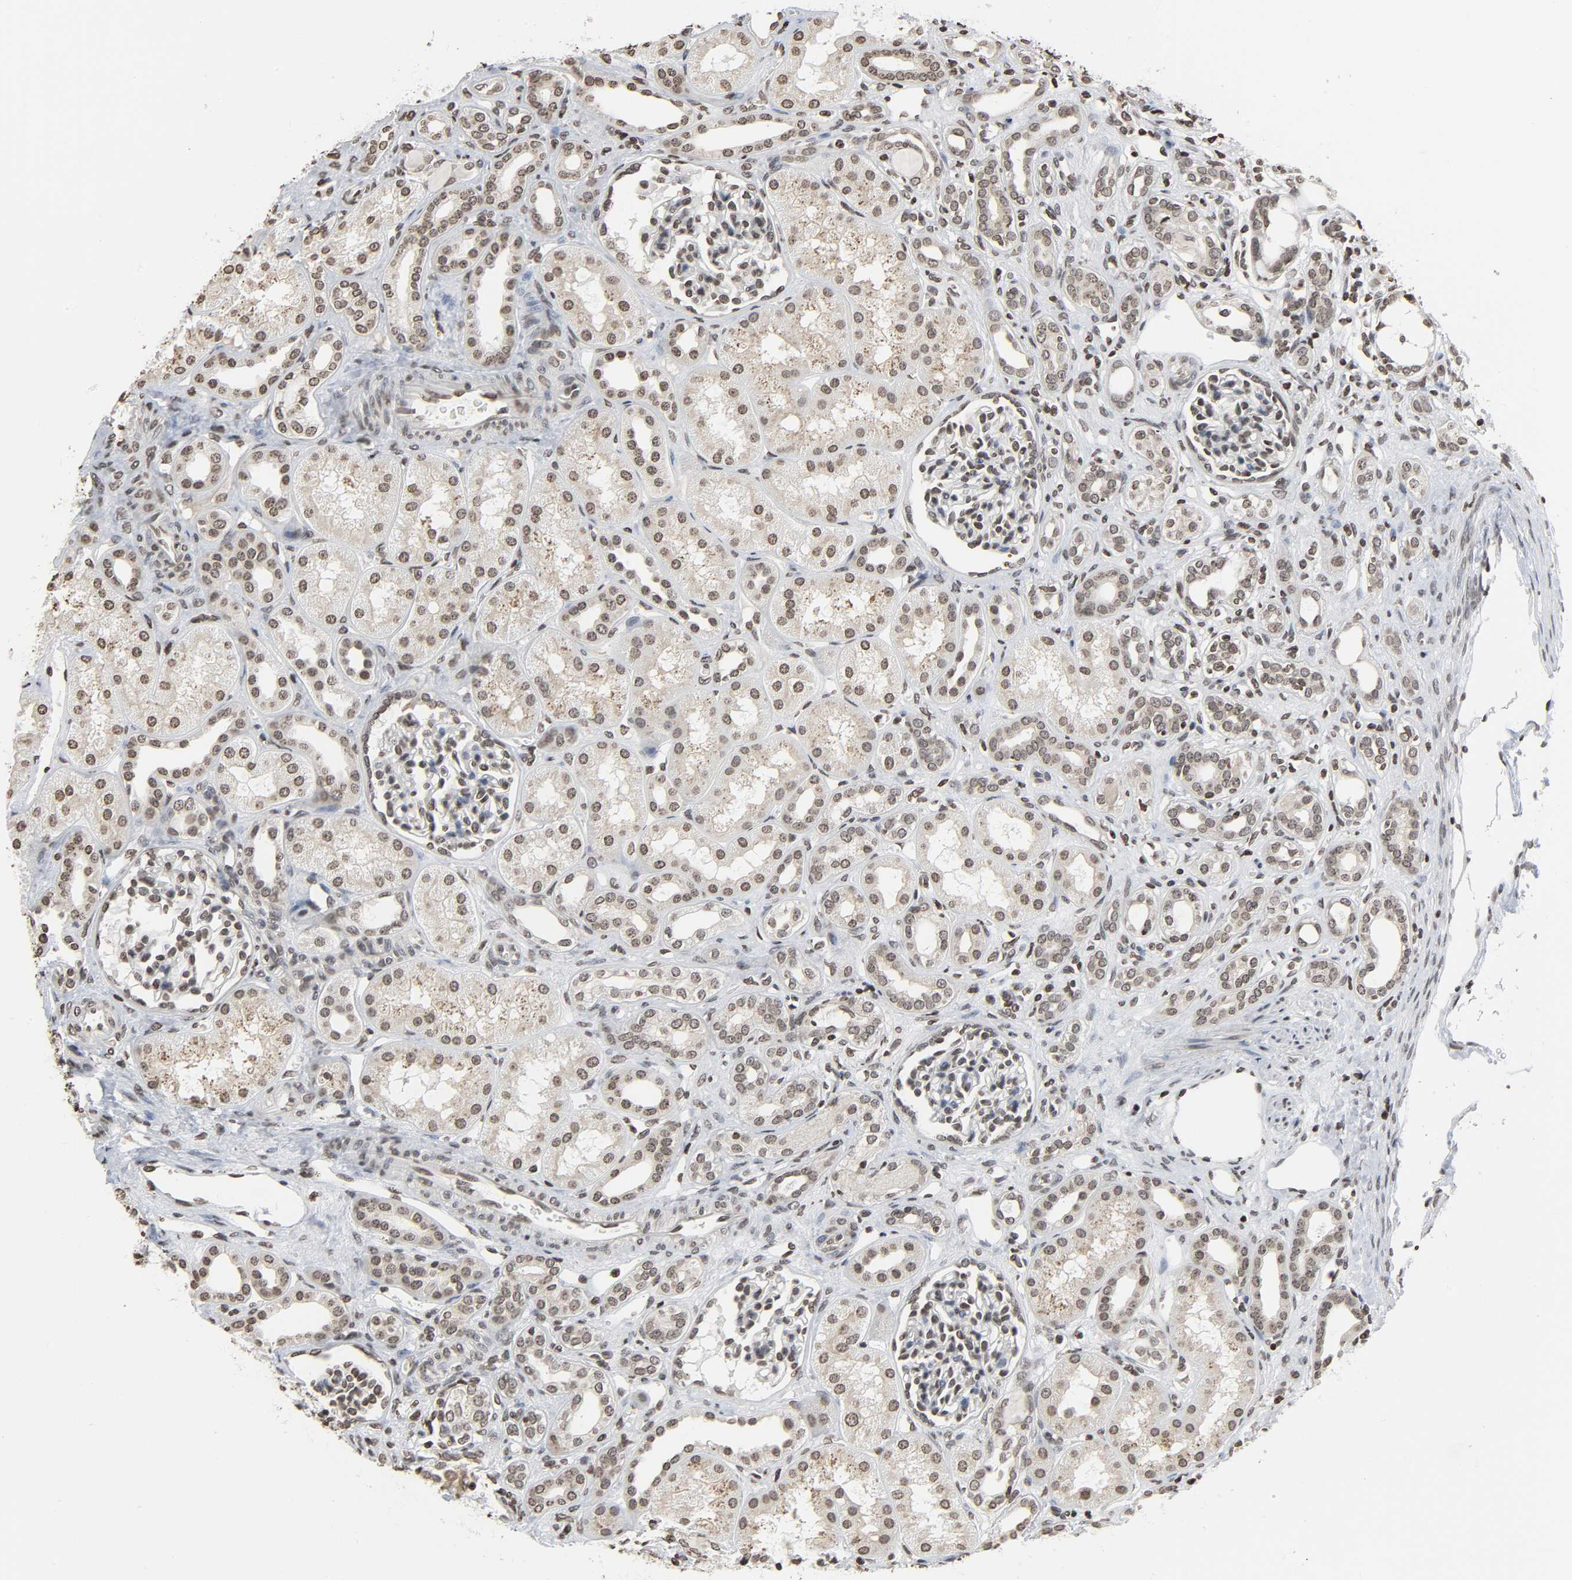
{"staining": {"intensity": "moderate", "quantity": ">75%", "location": "nuclear"}, "tissue": "kidney", "cell_type": "Cells in glomeruli", "image_type": "normal", "snomed": [{"axis": "morphology", "description": "Normal tissue, NOS"}, {"axis": "topography", "description": "Kidney"}], "caption": "A medium amount of moderate nuclear staining is seen in approximately >75% of cells in glomeruli in normal kidney. The protein is shown in brown color, while the nuclei are stained blue.", "gene": "ELAVL1", "patient": {"sex": "male", "age": 7}}